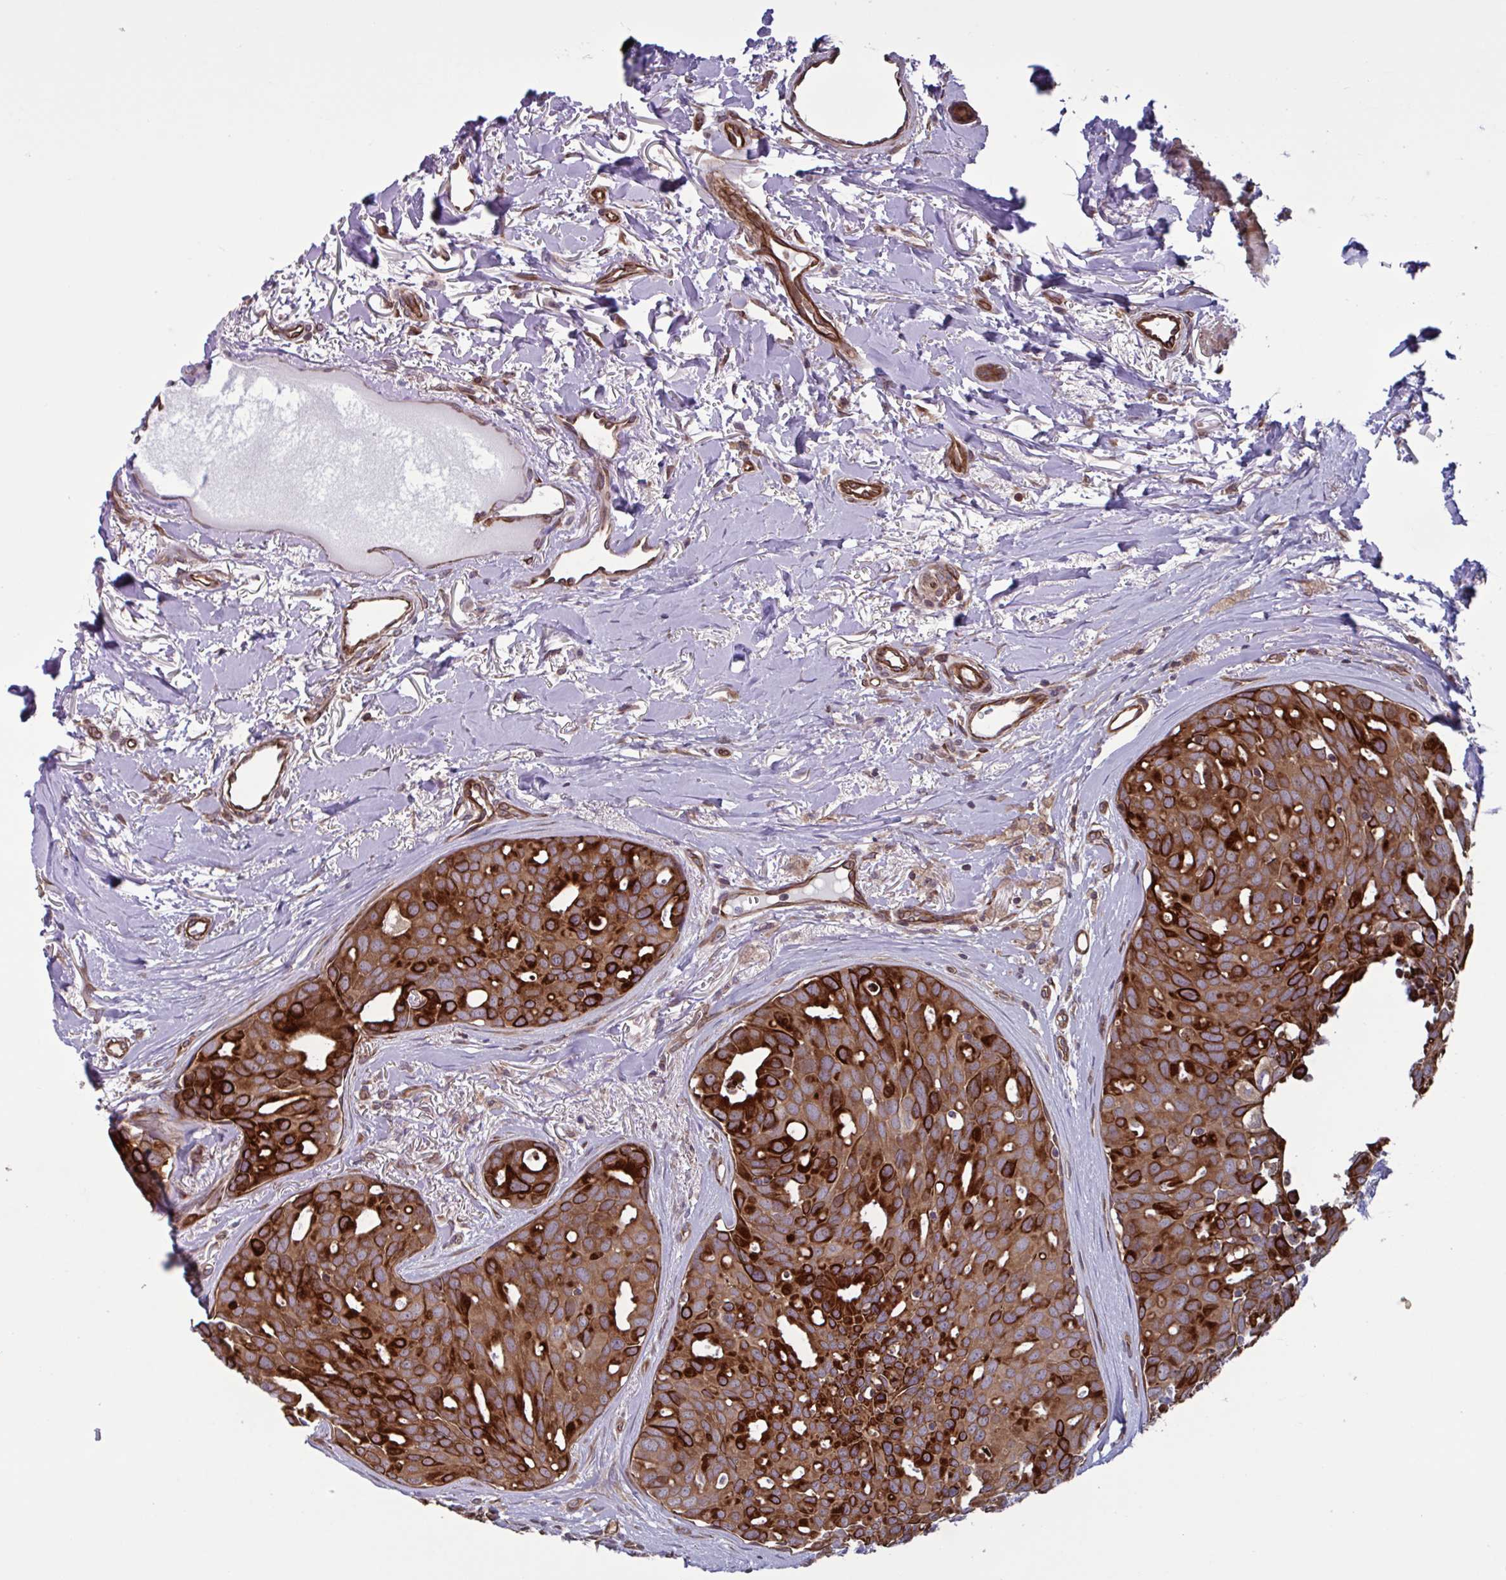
{"staining": {"intensity": "strong", "quantity": ">75%", "location": "cytoplasmic/membranous"}, "tissue": "breast cancer", "cell_type": "Tumor cells", "image_type": "cancer", "snomed": [{"axis": "morphology", "description": "Duct carcinoma"}, {"axis": "topography", "description": "Breast"}], "caption": "A high-resolution histopathology image shows immunohistochemistry (IHC) staining of breast intraductal carcinoma, which shows strong cytoplasmic/membranous expression in about >75% of tumor cells.", "gene": "GLTP", "patient": {"sex": "female", "age": 54}}